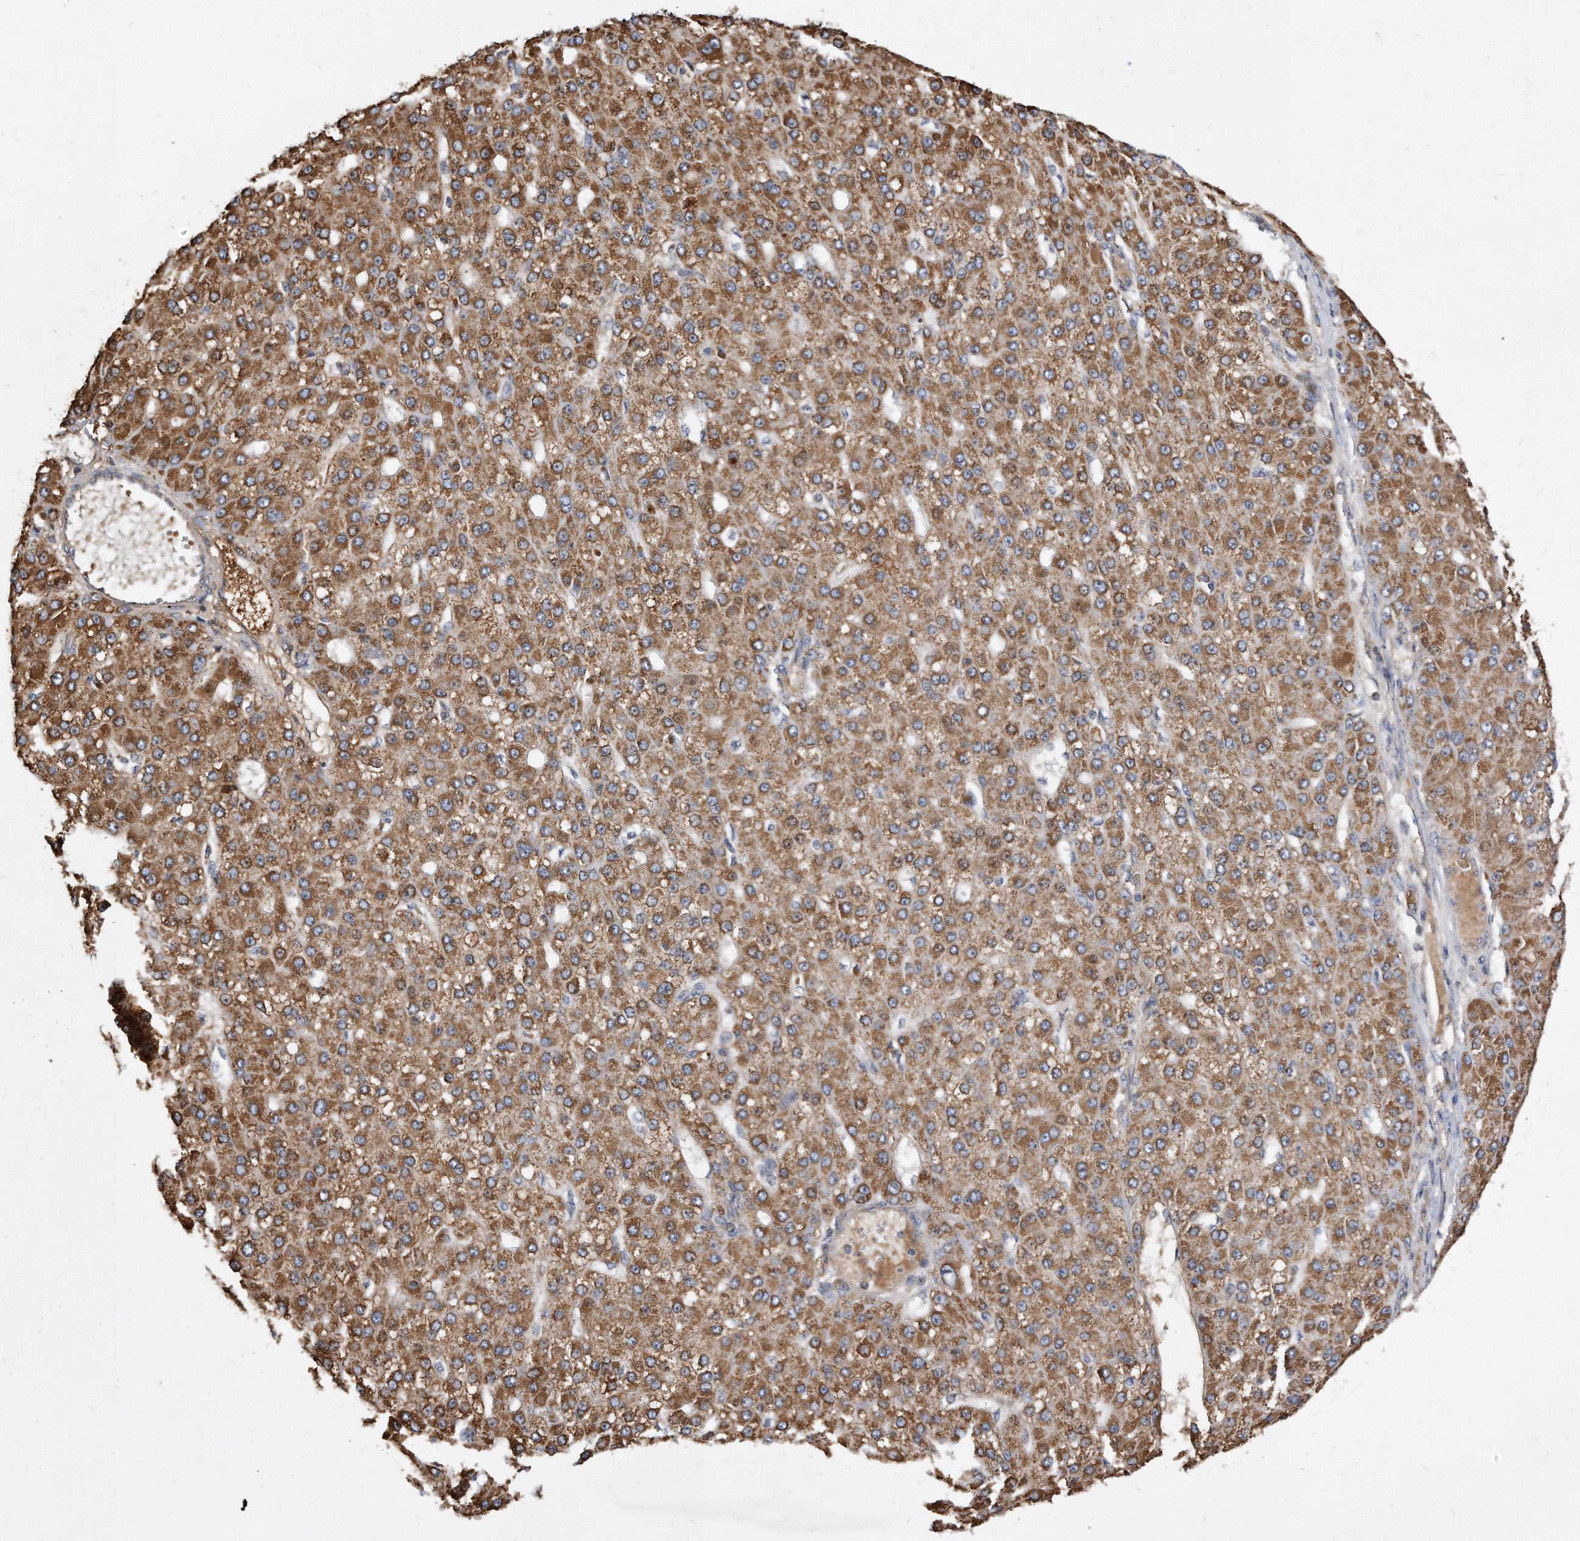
{"staining": {"intensity": "moderate", "quantity": ">75%", "location": "cytoplasmic/membranous"}, "tissue": "liver cancer", "cell_type": "Tumor cells", "image_type": "cancer", "snomed": [{"axis": "morphology", "description": "Carcinoma, Hepatocellular, NOS"}, {"axis": "topography", "description": "Liver"}], "caption": "Tumor cells exhibit medium levels of moderate cytoplasmic/membranous staining in about >75% of cells in human liver cancer (hepatocellular carcinoma).", "gene": "PPP5C", "patient": {"sex": "male", "age": 67}}